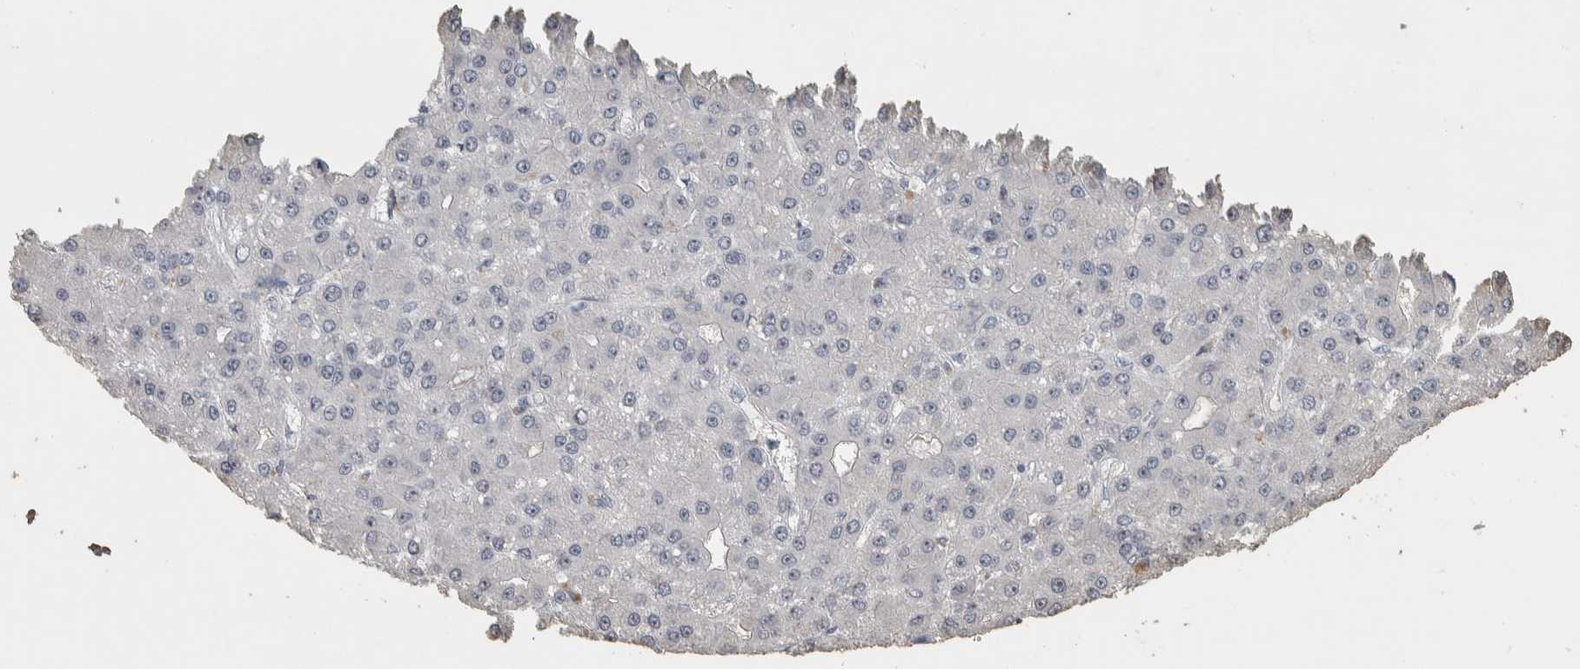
{"staining": {"intensity": "negative", "quantity": "none", "location": "none"}, "tissue": "liver cancer", "cell_type": "Tumor cells", "image_type": "cancer", "snomed": [{"axis": "morphology", "description": "Carcinoma, Hepatocellular, NOS"}, {"axis": "topography", "description": "Liver"}], "caption": "An IHC histopathology image of liver hepatocellular carcinoma is shown. There is no staining in tumor cells of liver hepatocellular carcinoma.", "gene": "DCAF10", "patient": {"sex": "male", "age": 67}}